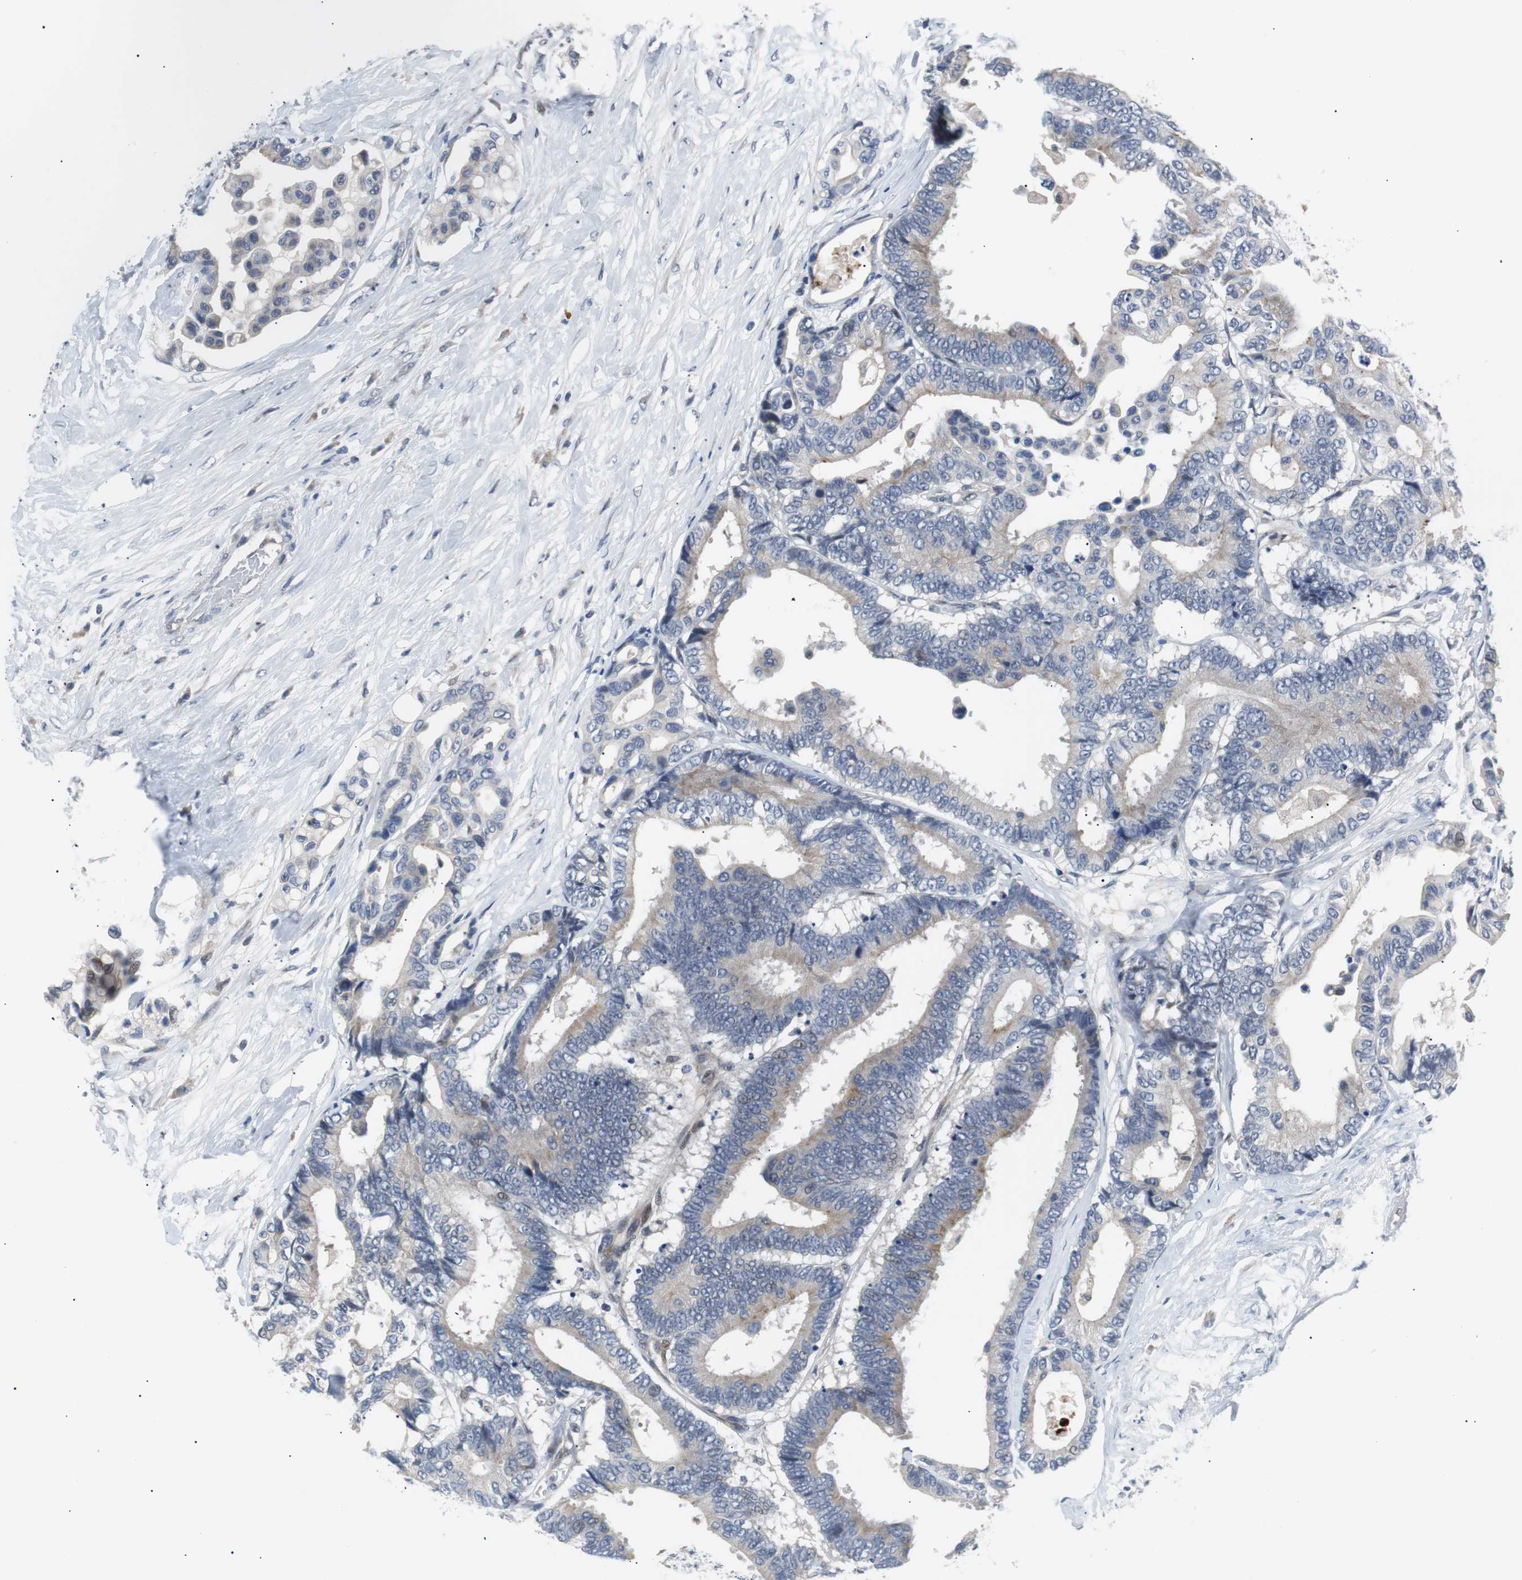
{"staining": {"intensity": "weak", "quantity": "<25%", "location": "cytoplasmic/membranous"}, "tissue": "colorectal cancer", "cell_type": "Tumor cells", "image_type": "cancer", "snomed": [{"axis": "morphology", "description": "Normal tissue, NOS"}, {"axis": "morphology", "description": "Adenocarcinoma, NOS"}, {"axis": "topography", "description": "Colon"}], "caption": "There is no significant positivity in tumor cells of colorectal cancer (adenocarcinoma).", "gene": "MAP2K4", "patient": {"sex": "male", "age": 82}}